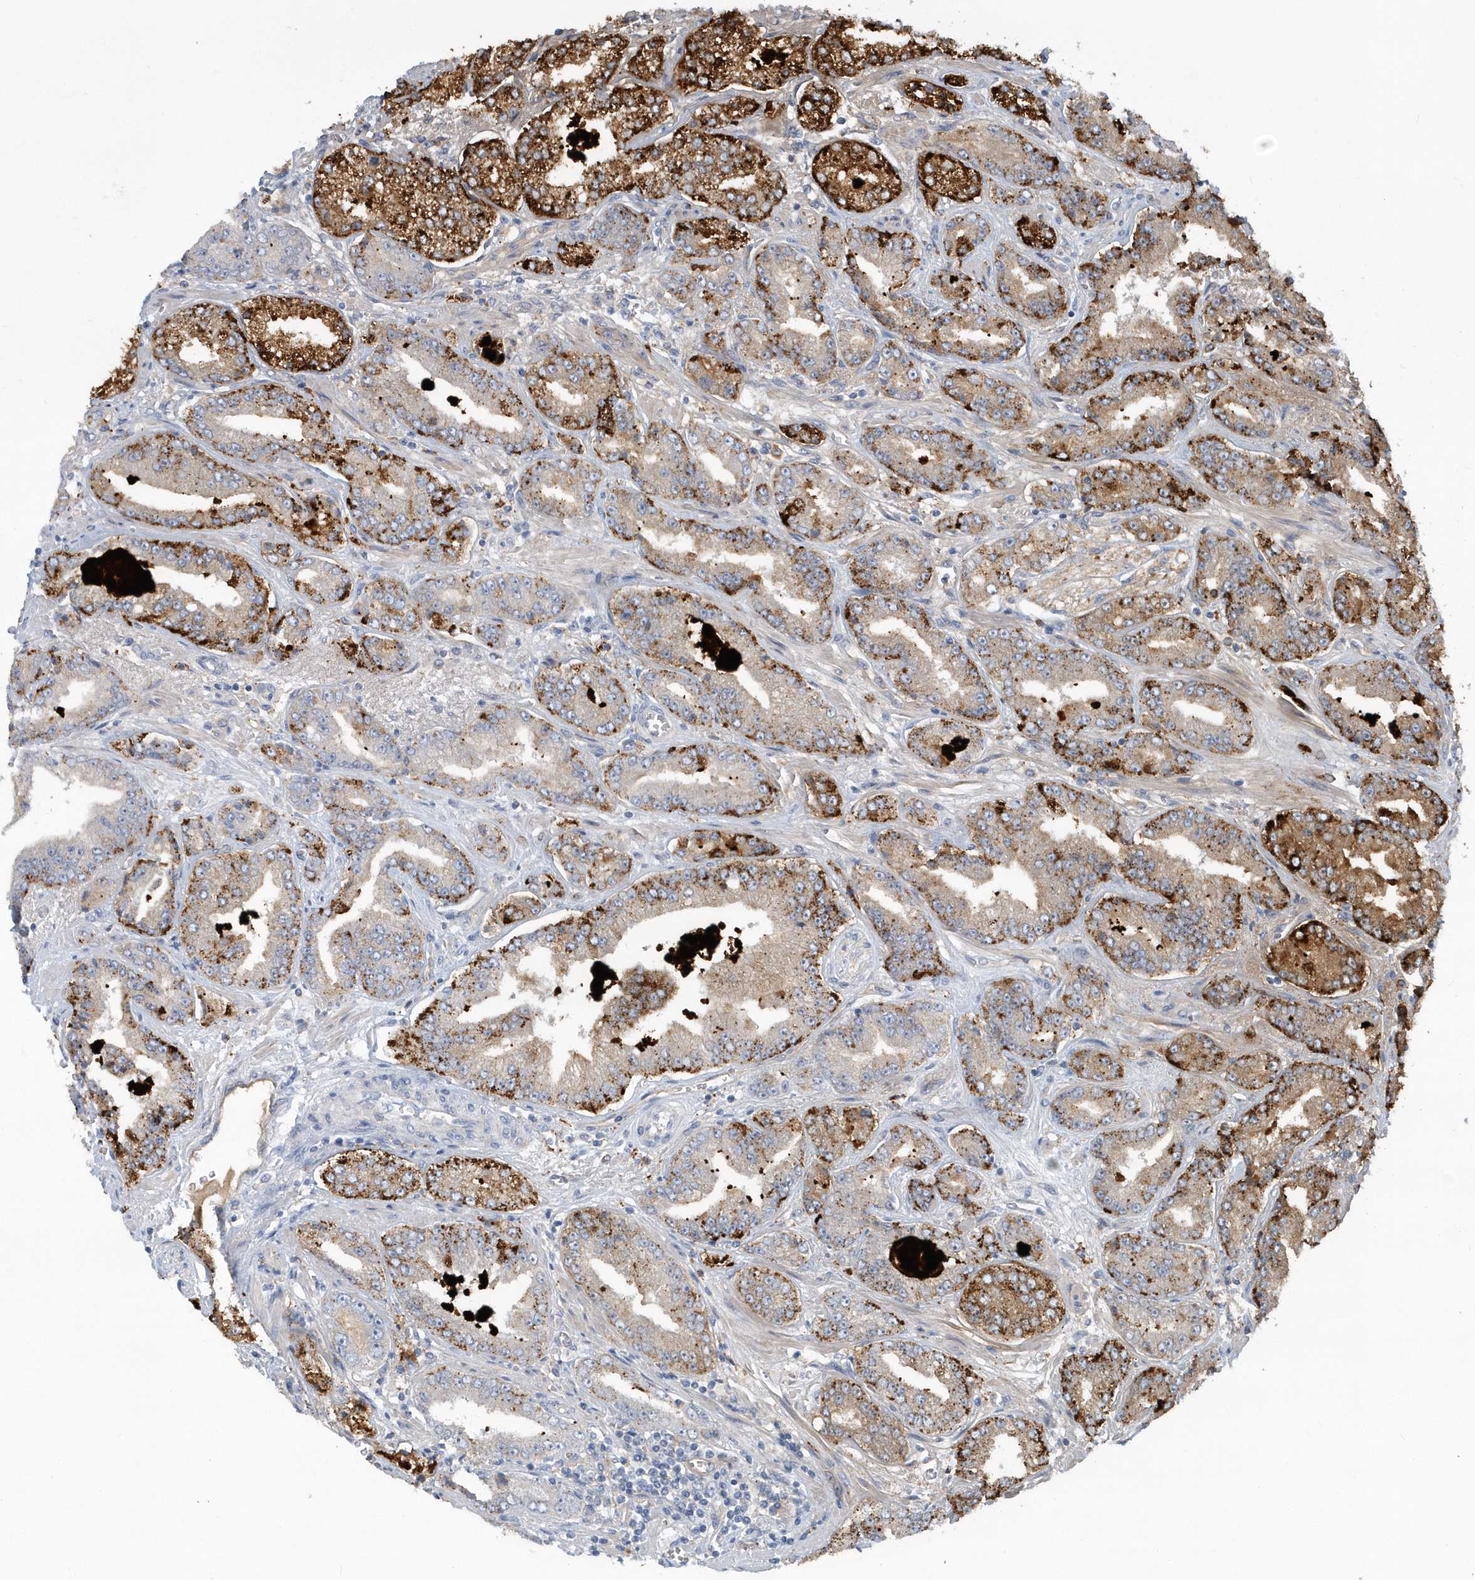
{"staining": {"intensity": "strong", "quantity": "25%-75%", "location": "cytoplasmic/membranous"}, "tissue": "prostate cancer", "cell_type": "Tumor cells", "image_type": "cancer", "snomed": [{"axis": "morphology", "description": "Adenocarcinoma, High grade"}, {"axis": "topography", "description": "Prostate"}], "caption": "A photomicrograph of human prostate adenocarcinoma (high-grade) stained for a protein reveals strong cytoplasmic/membranous brown staining in tumor cells. Nuclei are stained in blue.", "gene": "RAI14", "patient": {"sex": "male", "age": 71}}